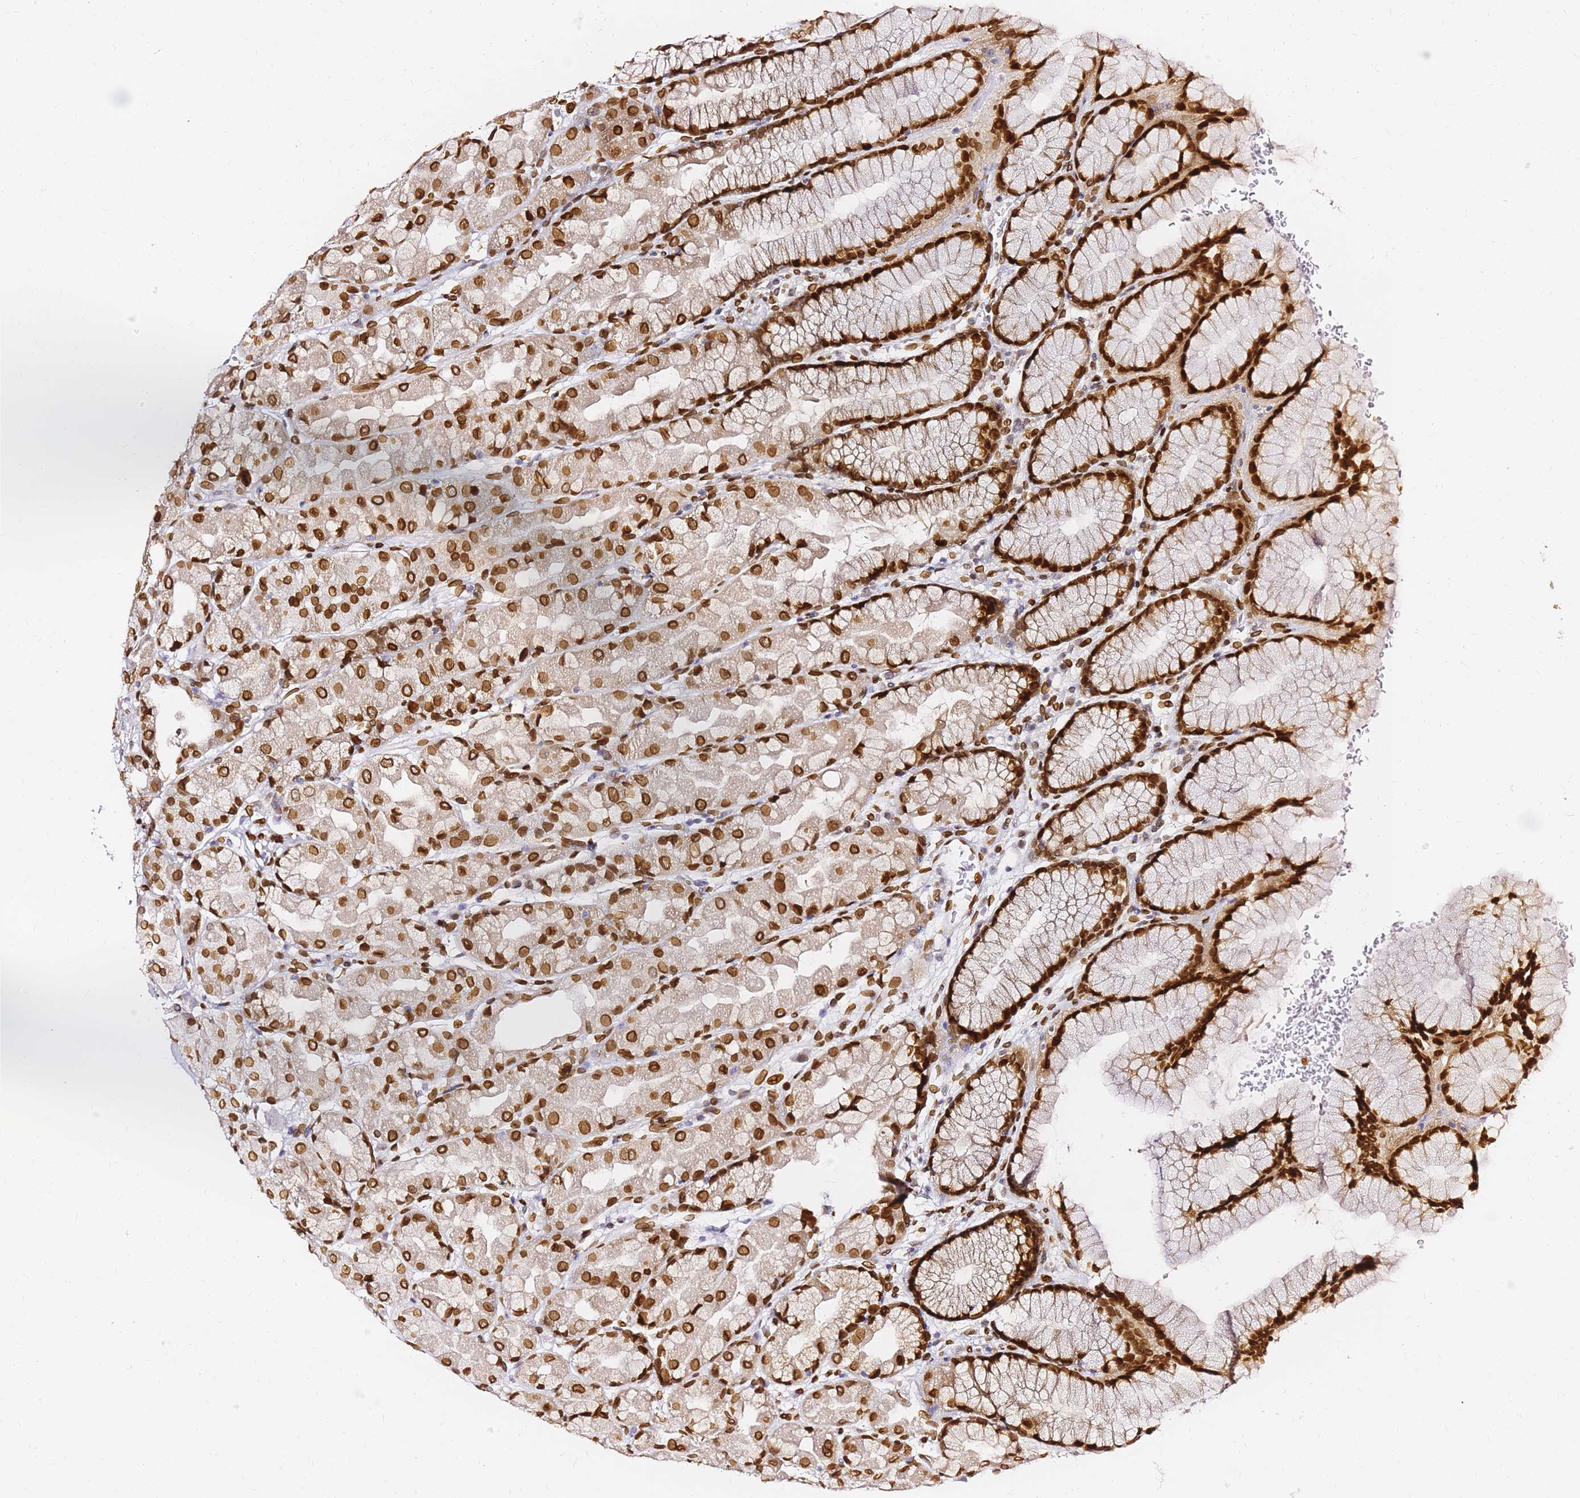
{"staining": {"intensity": "strong", "quantity": ">75%", "location": "cytoplasmic/membranous,nuclear"}, "tissue": "stomach", "cell_type": "Glandular cells", "image_type": "normal", "snomed": [{"axis": "morphology", "description": "Normal tissue, NOS"}, {"axis": "topography", "description": "Stomach"}], "caption": "A brown stain highlights strong cytoplasmic/membranous,nuclear staining of a protein in glandular cells of benign human stomach.", "gene": "C6orf141", "patient": {"sex": "male", "age": 57}}